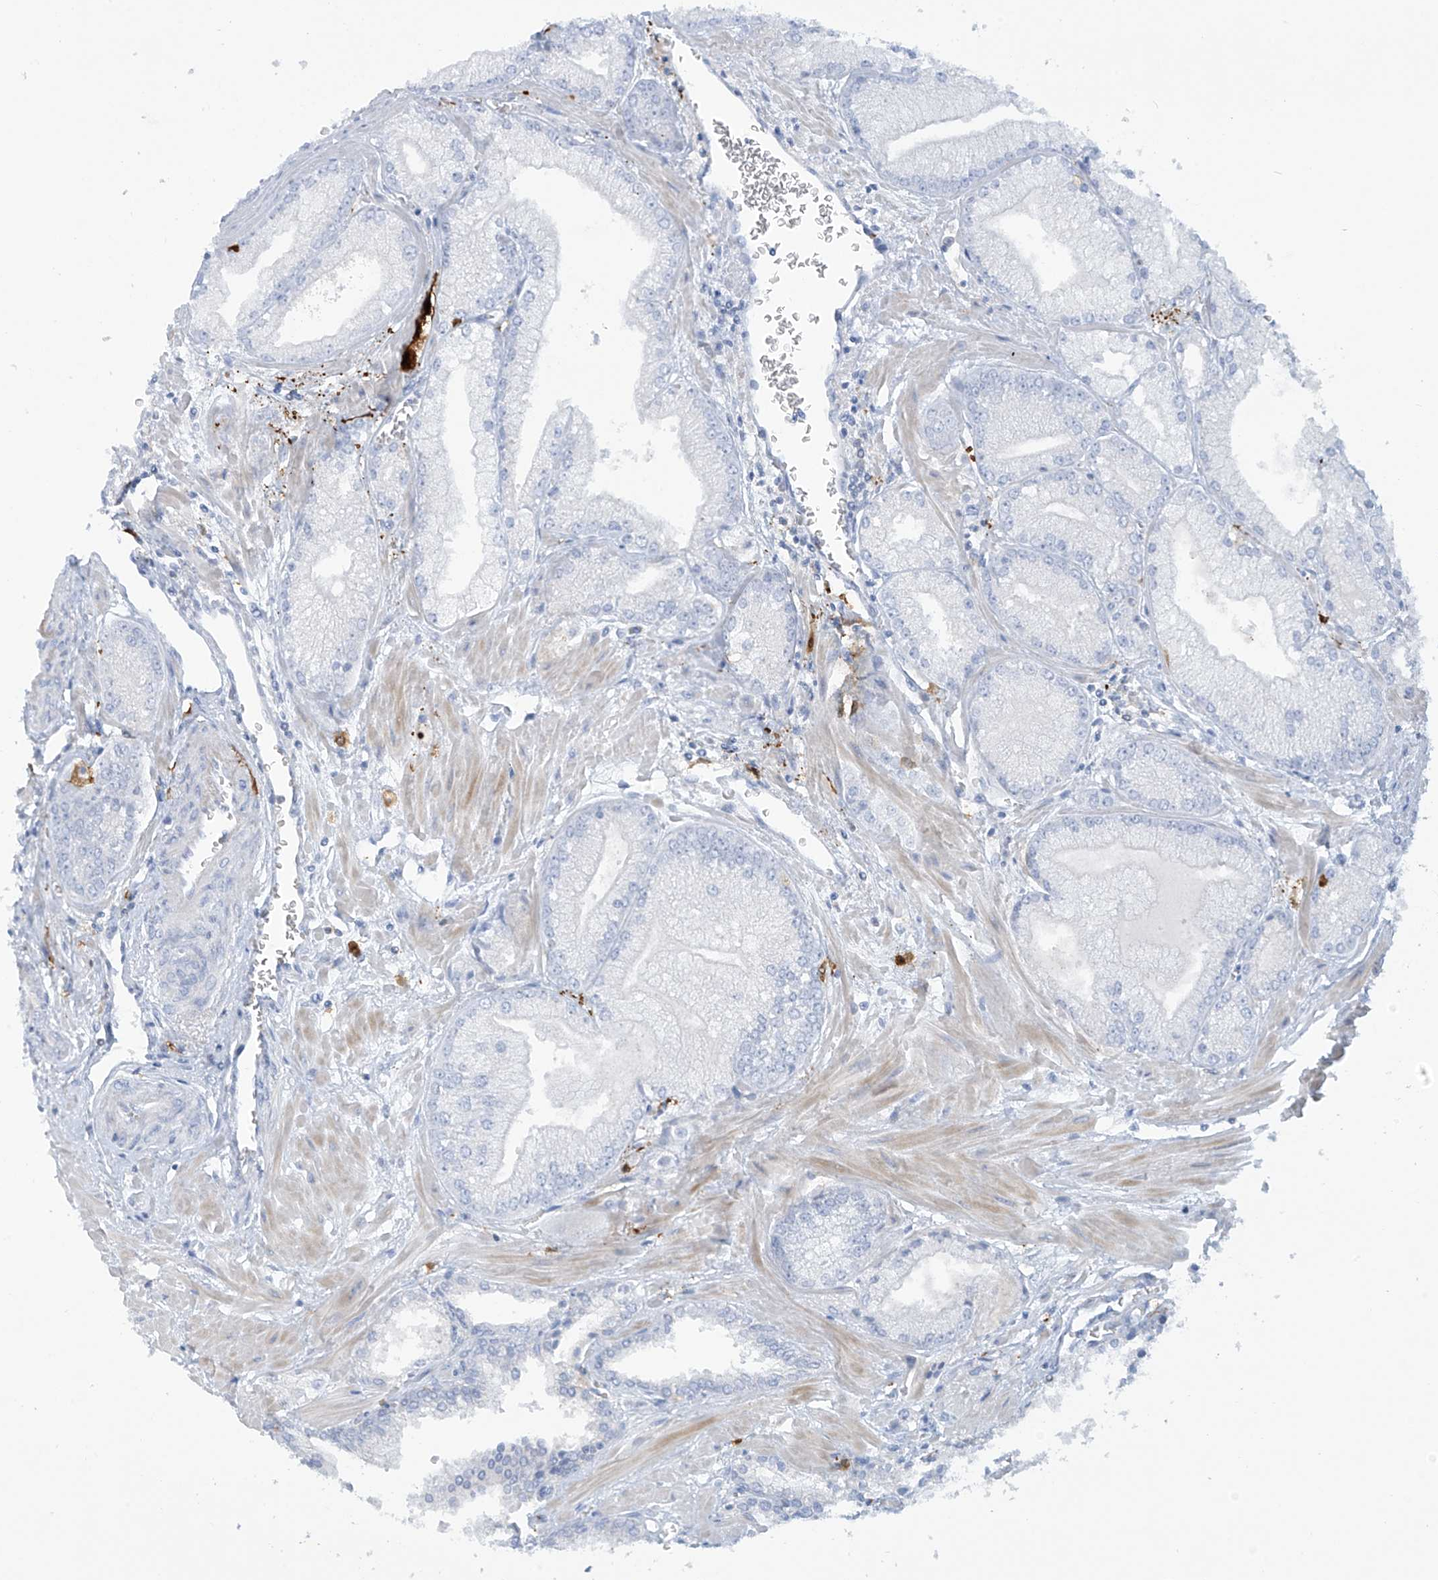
{"staining": {"intensity": "negative", "quantity": "none", "location": "none"}, "tissue": "prostate cancer", "cell_type": "Tumor cells", "image_type": "cancer", "snomed": [{"axis": "morphology", "description": "Adenocarcinoma, Low grade"}, {"axis": "topography", "description": "Prostate"}], "caption": "Prostate cancer was stained to show a protein in brown. There is no significant expression in tumor cells. The staining is performed using DAB (3,3'-diaminobenzidine) brown chromogen with nuclei counter-stained in using hematoxylin.", "gene": "TRMT2B", "patient": {"sex": "male", "age": 67}}